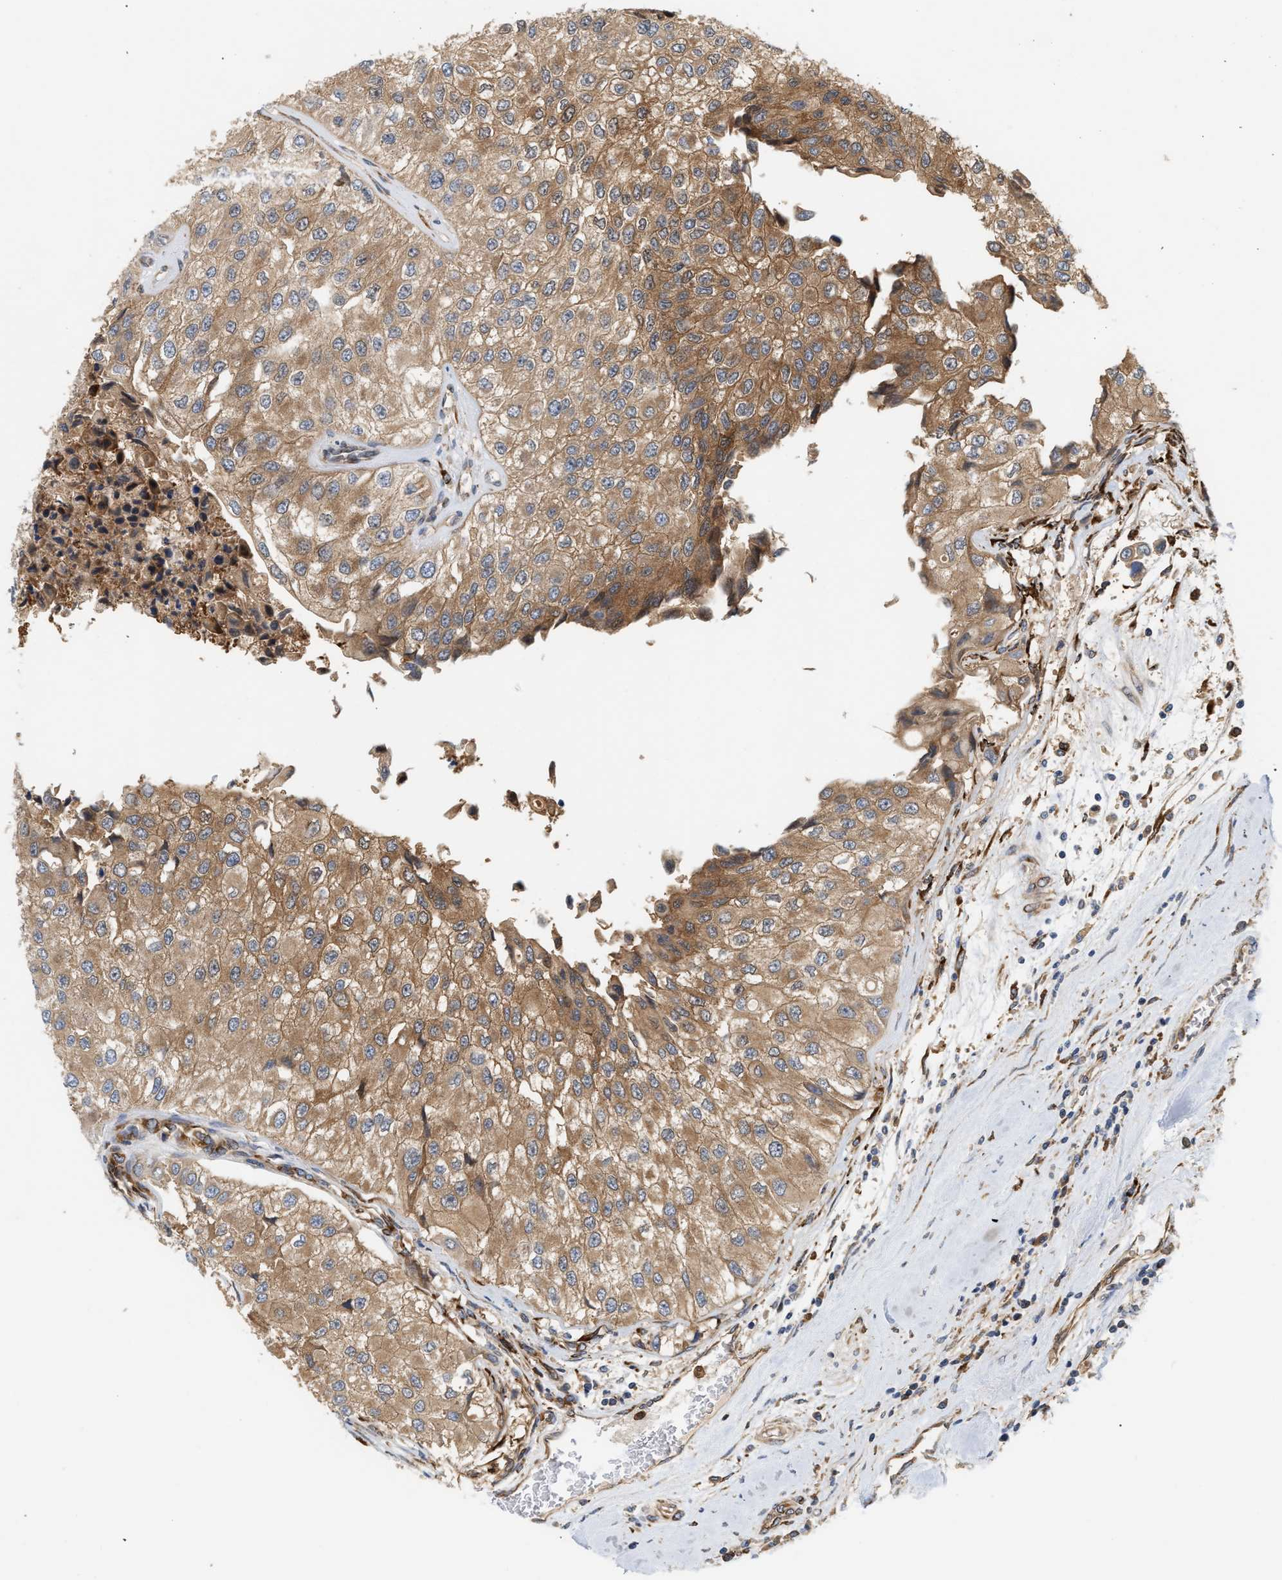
{"staining": {"intensity": "moderate", "quantity": ">75%", "location": "cytoplasmic/membranous"}, "tissue": "urothelial cancer", "cell_type": "Tumor cells", "image_type": "cancer", "snomed": [{"axis": "morphology", "description": "Urothelial carcinoma, High grade"}, {"axis": "topography", "description": "Kidney"}, {"axis": "topography", "description": "Urinary bladder"}], "caption": "Moderate cytoplasmic/membranous staining for a protein is present in about >75% of tumor cells of urothelial cancer using immunohistochemistry (IHC).", "gene": "PLCD1", "patient": {"sex": "male", "age": 77}}